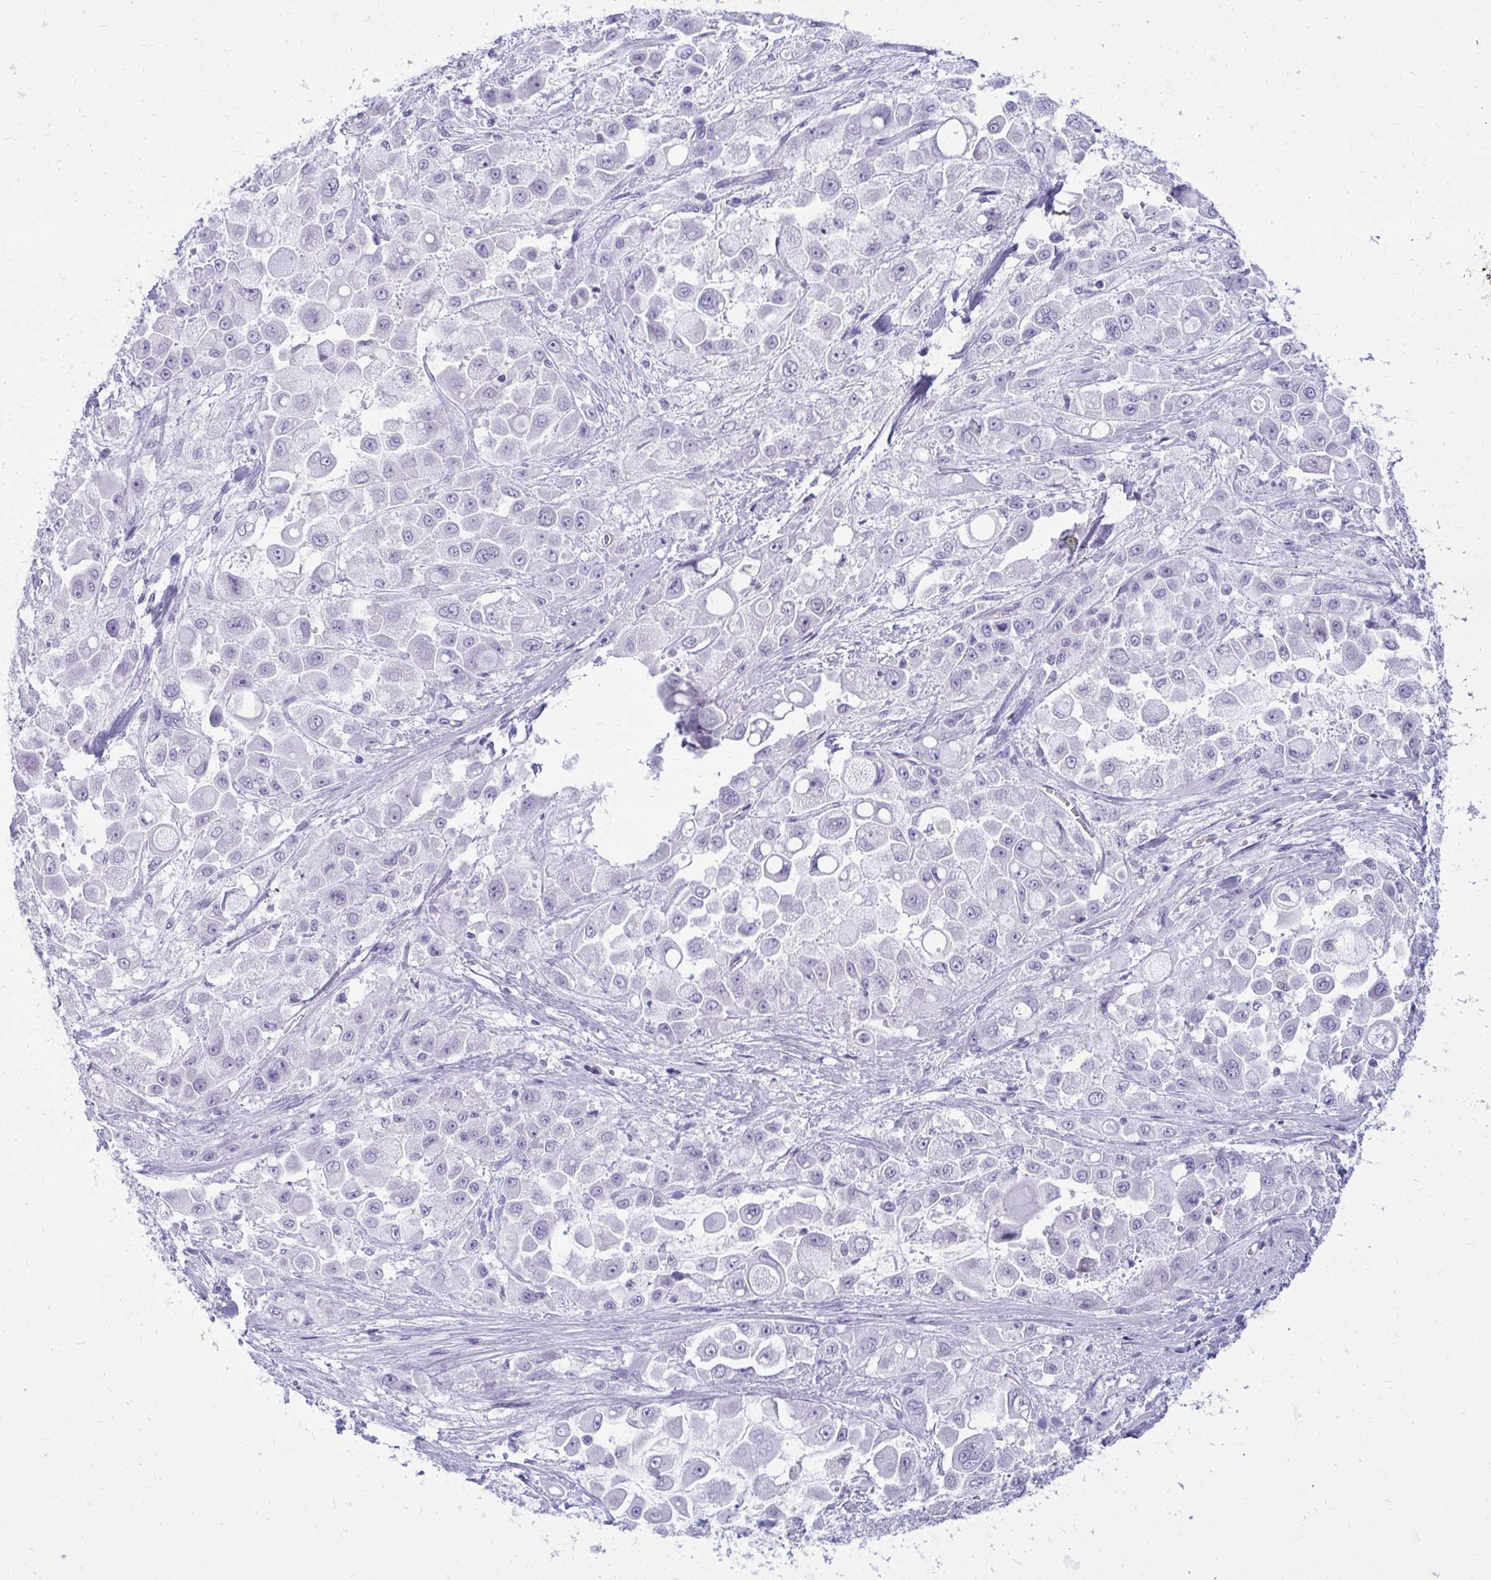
{"staining": {"intensity": "negative", "quantity": "none", "location": "none"}, "tissue": "stomach cancer", "cell_type": "Tumor cells", "image_type": "cancer", "snomed": [{"axis": "morphology", "description": "Adenocarcinoma, NOS"}, {"axis": "topography", "description": "Stomach"}], "caption": "The micrograph demonstrates no significant staining in tumor cells of stomach adenocarcinoma.", "gene": "FABP3", "patient": {"sex": "female", "age": 76}}